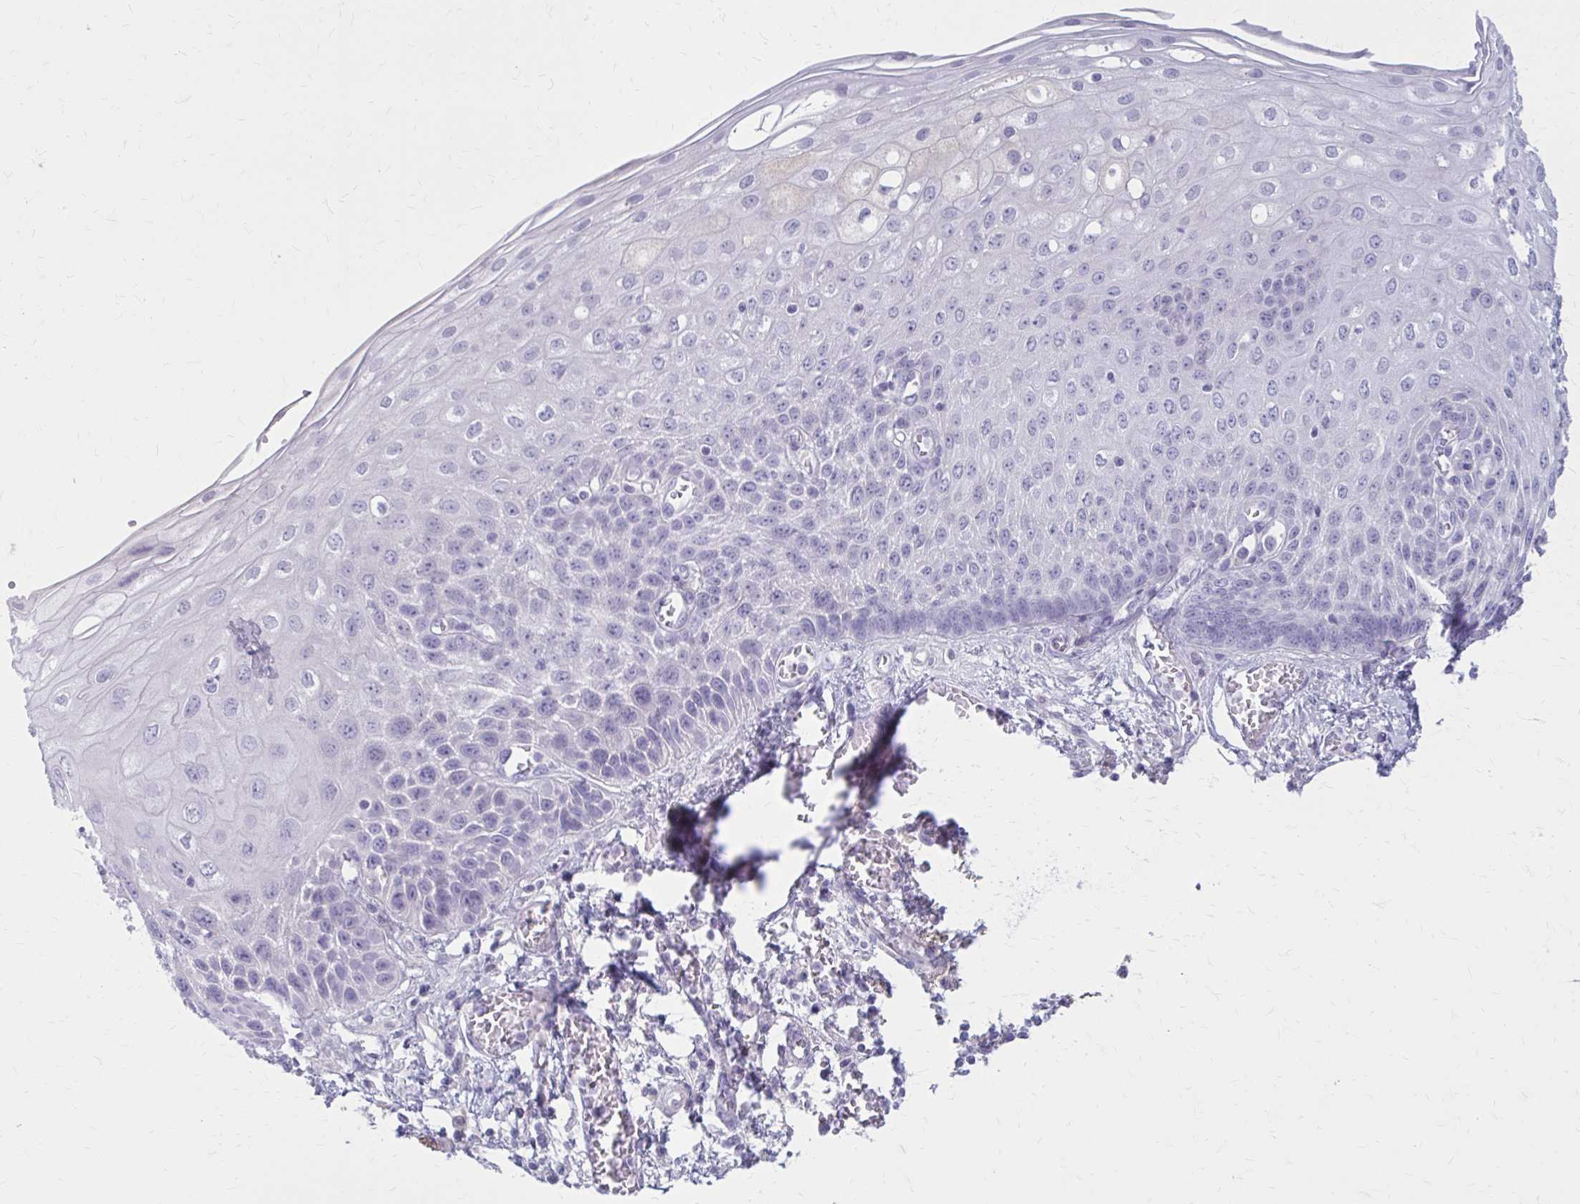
{"staining": {"intensity": "negative", "quantity": "none", "location": "none"}, "tissue": "esophagus", "cell_type": "Squamous epithelial cells", "image_type": "normal", "snomed": [{"axis": "morphology", "description": "Normal tissue, NOS"}, {"axis": "morphology", "description": "Adenocarcinoma, NOS"}, {"axis": "topography", "description": "Esophagus"}], "caption": "The histopathology image demonstrates no staining of squamous epithelial cells in benign esophagus. (DAB (3,3'-diaminobenzidine) immunohistochemistry visualized using brightfield microscopy, high magnification).", "gene": "SERPIND1", "patient": {"sex": "male", "age": 81}}